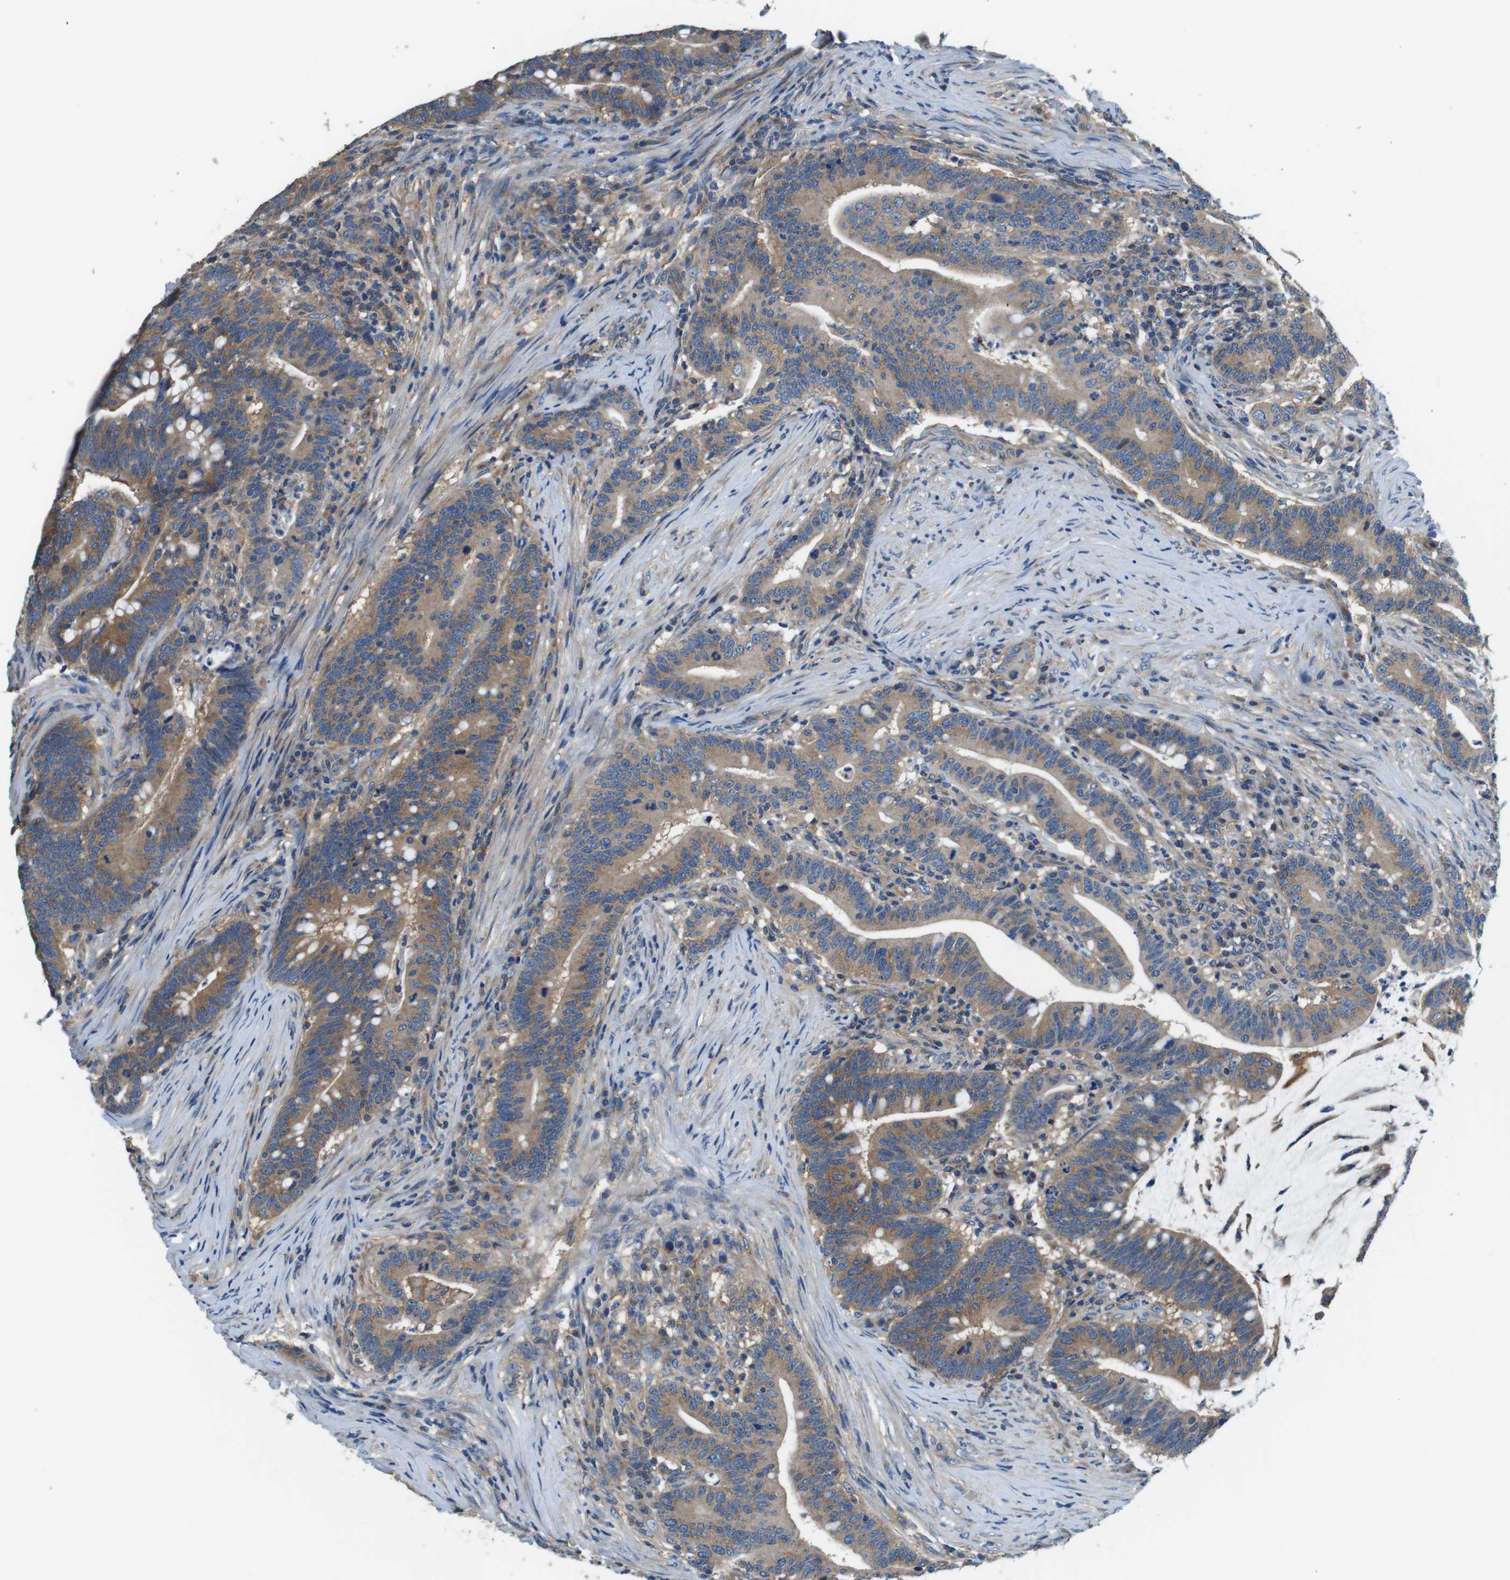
{"staining": {"intensity": "moderate", "quantity": ">75%", "location": "cytoplasmic/membranous"}, "tissue": "colorectal cancer", "cell_type": "Tumor cells", "image_type": "cancer", "snomed": [{"axis": "morphology", "description": "Normal tissue, NOS"}, {"axis": "morphology", "description": "Adenocarcinoma, NOS"}, {"axis": "topography", "description": "Colon"}], "caption": "This micrograph displays colorectal adenocarcinoma stained with IHC to label a protein in brown. The cytoplasmic/membranous of tumor cells show moderate positivity for the protein. Nuclei are counter-stained blue.", "gene": "DENND4C", "patient": {"sex": "female", "age": 66}}